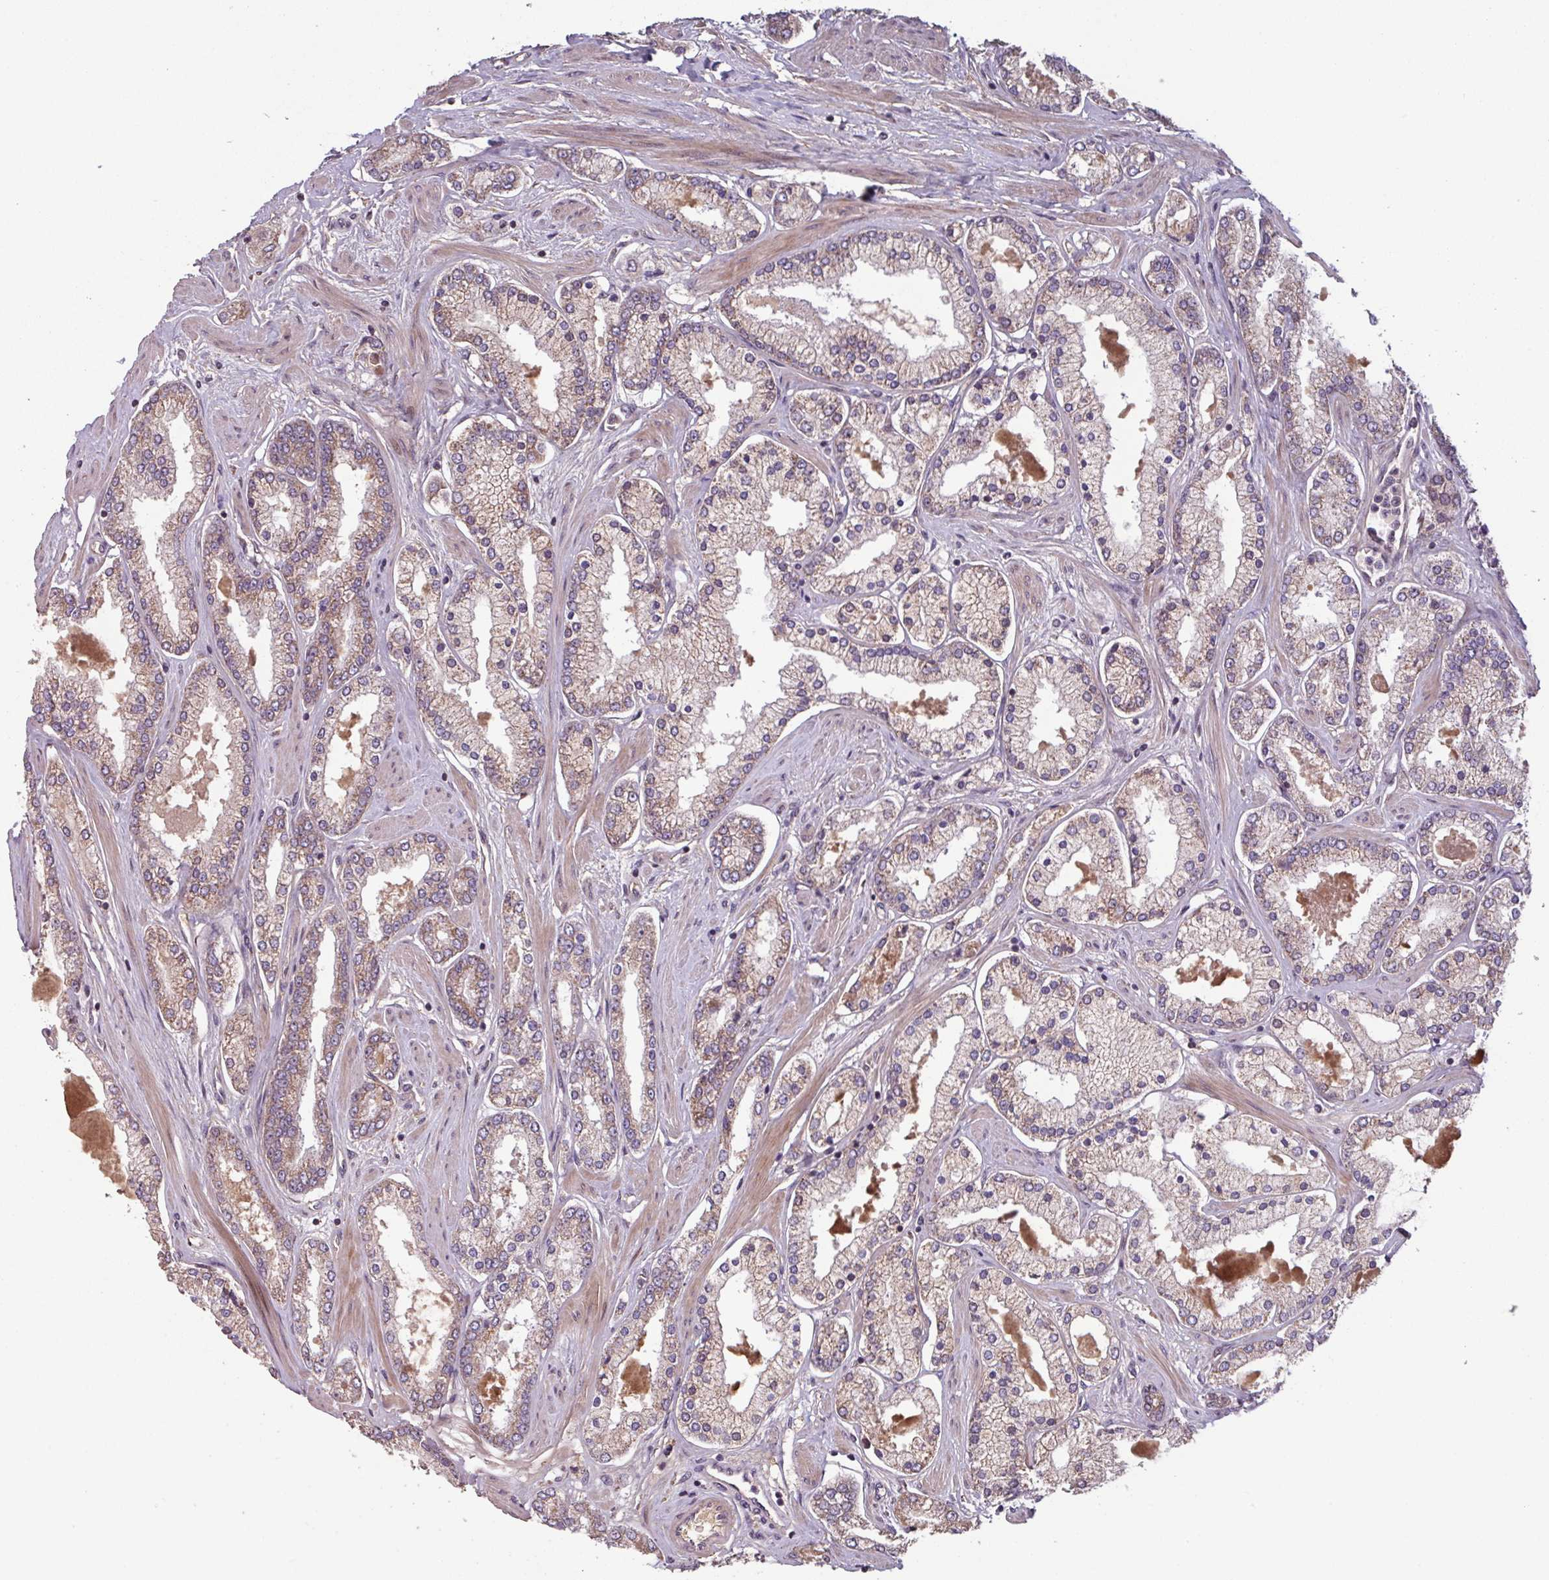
{"staining": {"intensity": "weak", "quantity": "25%-75%", "location": "cytoplasmic/membranous"}, "tissue": "prostate cancer", "cell_type": "Tumor cells", "image_type": "cancer", "snomed": [{"axis": "morphology", "description": "Adenocarcinoma, Low grade"}, {"axis": "topography", "description": "Prostate"}], "caption": "This histopathology image displays immunohistochemistry (IHC) staining of human prostate low-grade adenocarcinoma, with low weak cytoplasmic/membranous staining in about 25%-75% of tumor cells.", "gene": "TMEM88", "patient": {"sex": "male", "age": 42}}